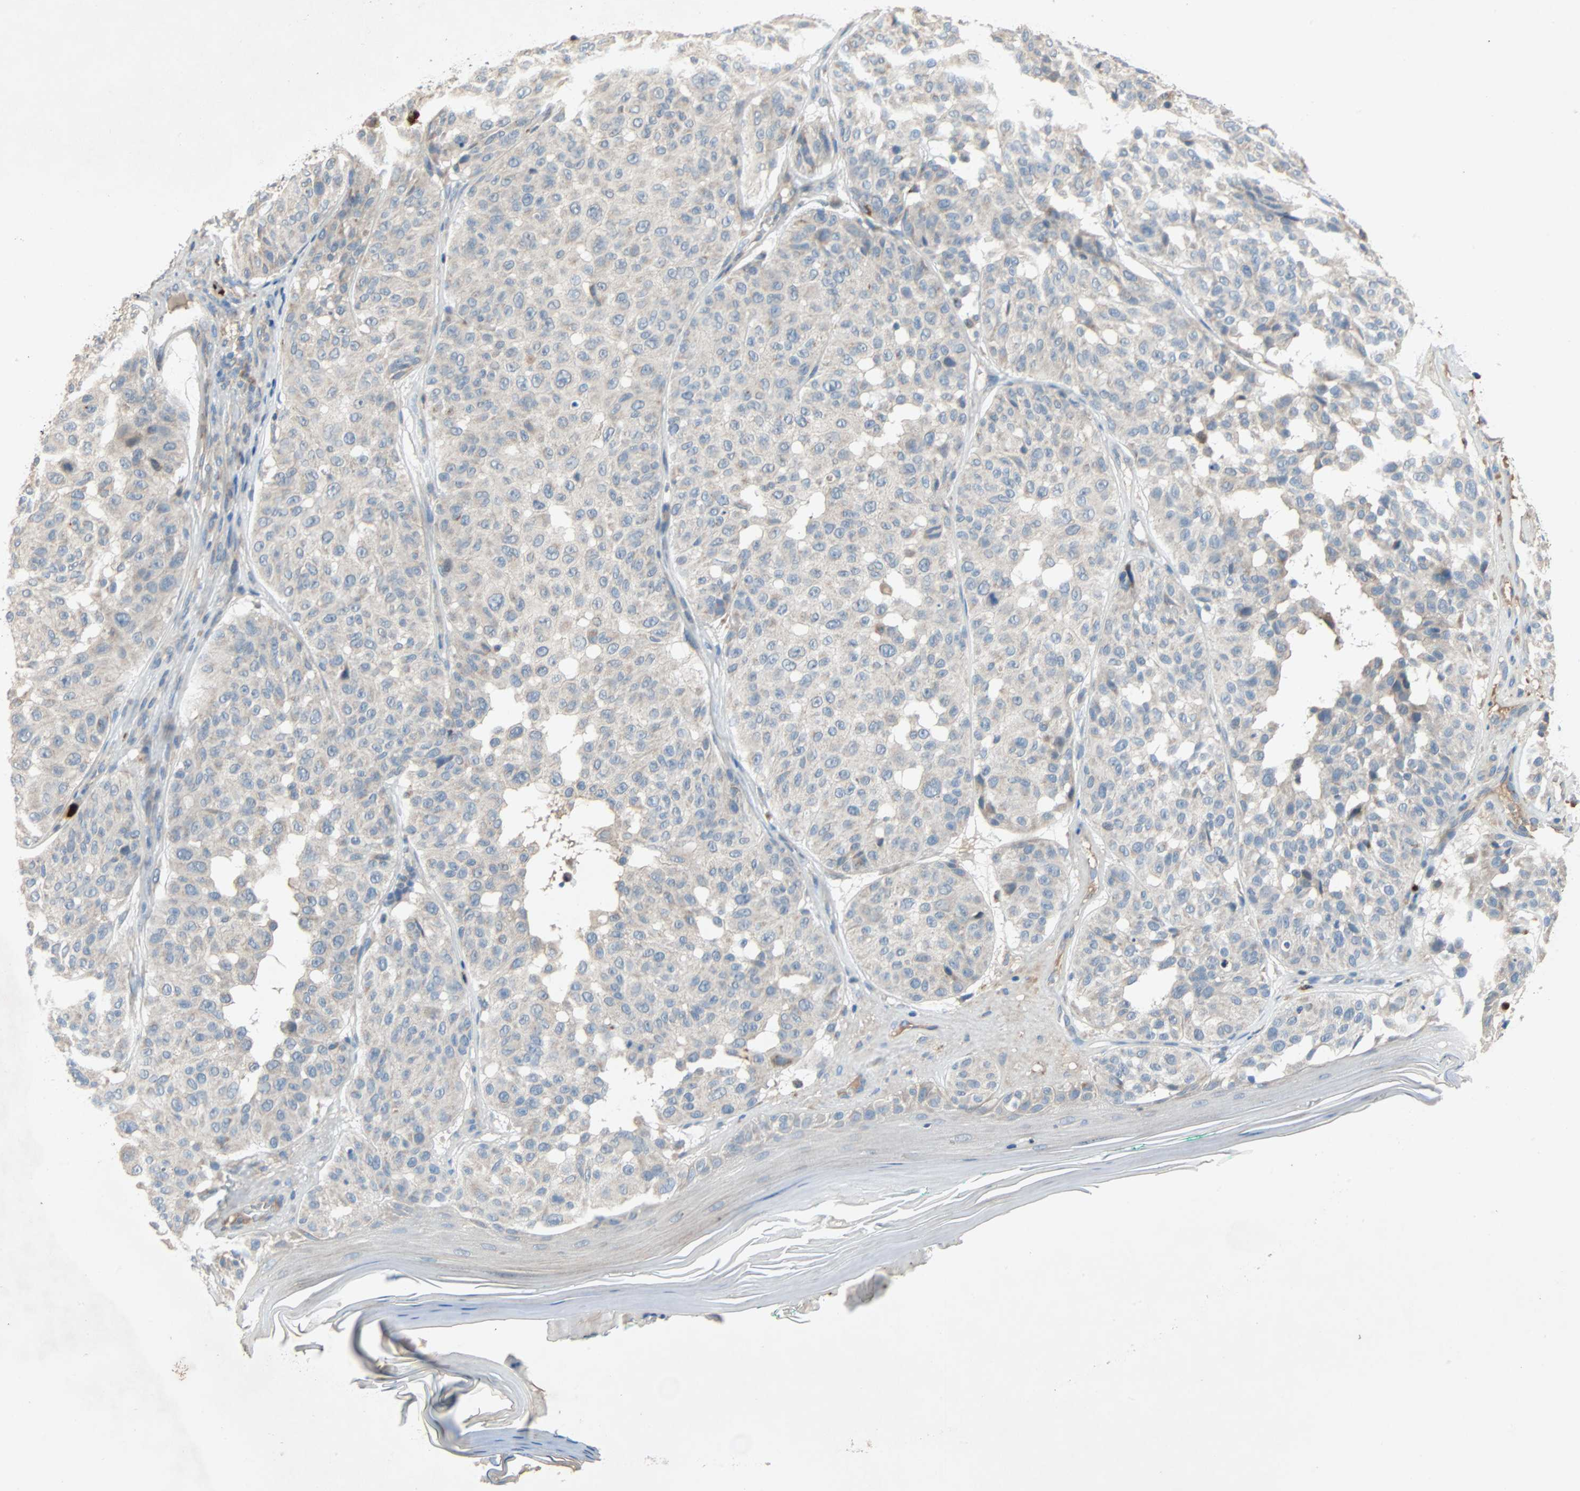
{"staining": {"intensity": "weak", "quantity": "25%-75%", "location": "cytoplasmic/membranous"}, "tissue": "melanoma", "cell_type": "Tumor cells", "image_type": "cancer", "snomed": [{"axis": "morphology", "description": "Malignant melanoma, NOS"}, {"axis": "topography", "description": "Skin"}], "caption": "Malignant melanoma tissue exhibits weak cytoplasmic/membranous expression in approximately 25%-75% of tumor cells (DAB (3,3'-diaminobenzidine) IHC, brown staining for protein, blue staining for nuclei).", "gene": "XYLT1", "patient": {"sex": "female", "age": 46}}